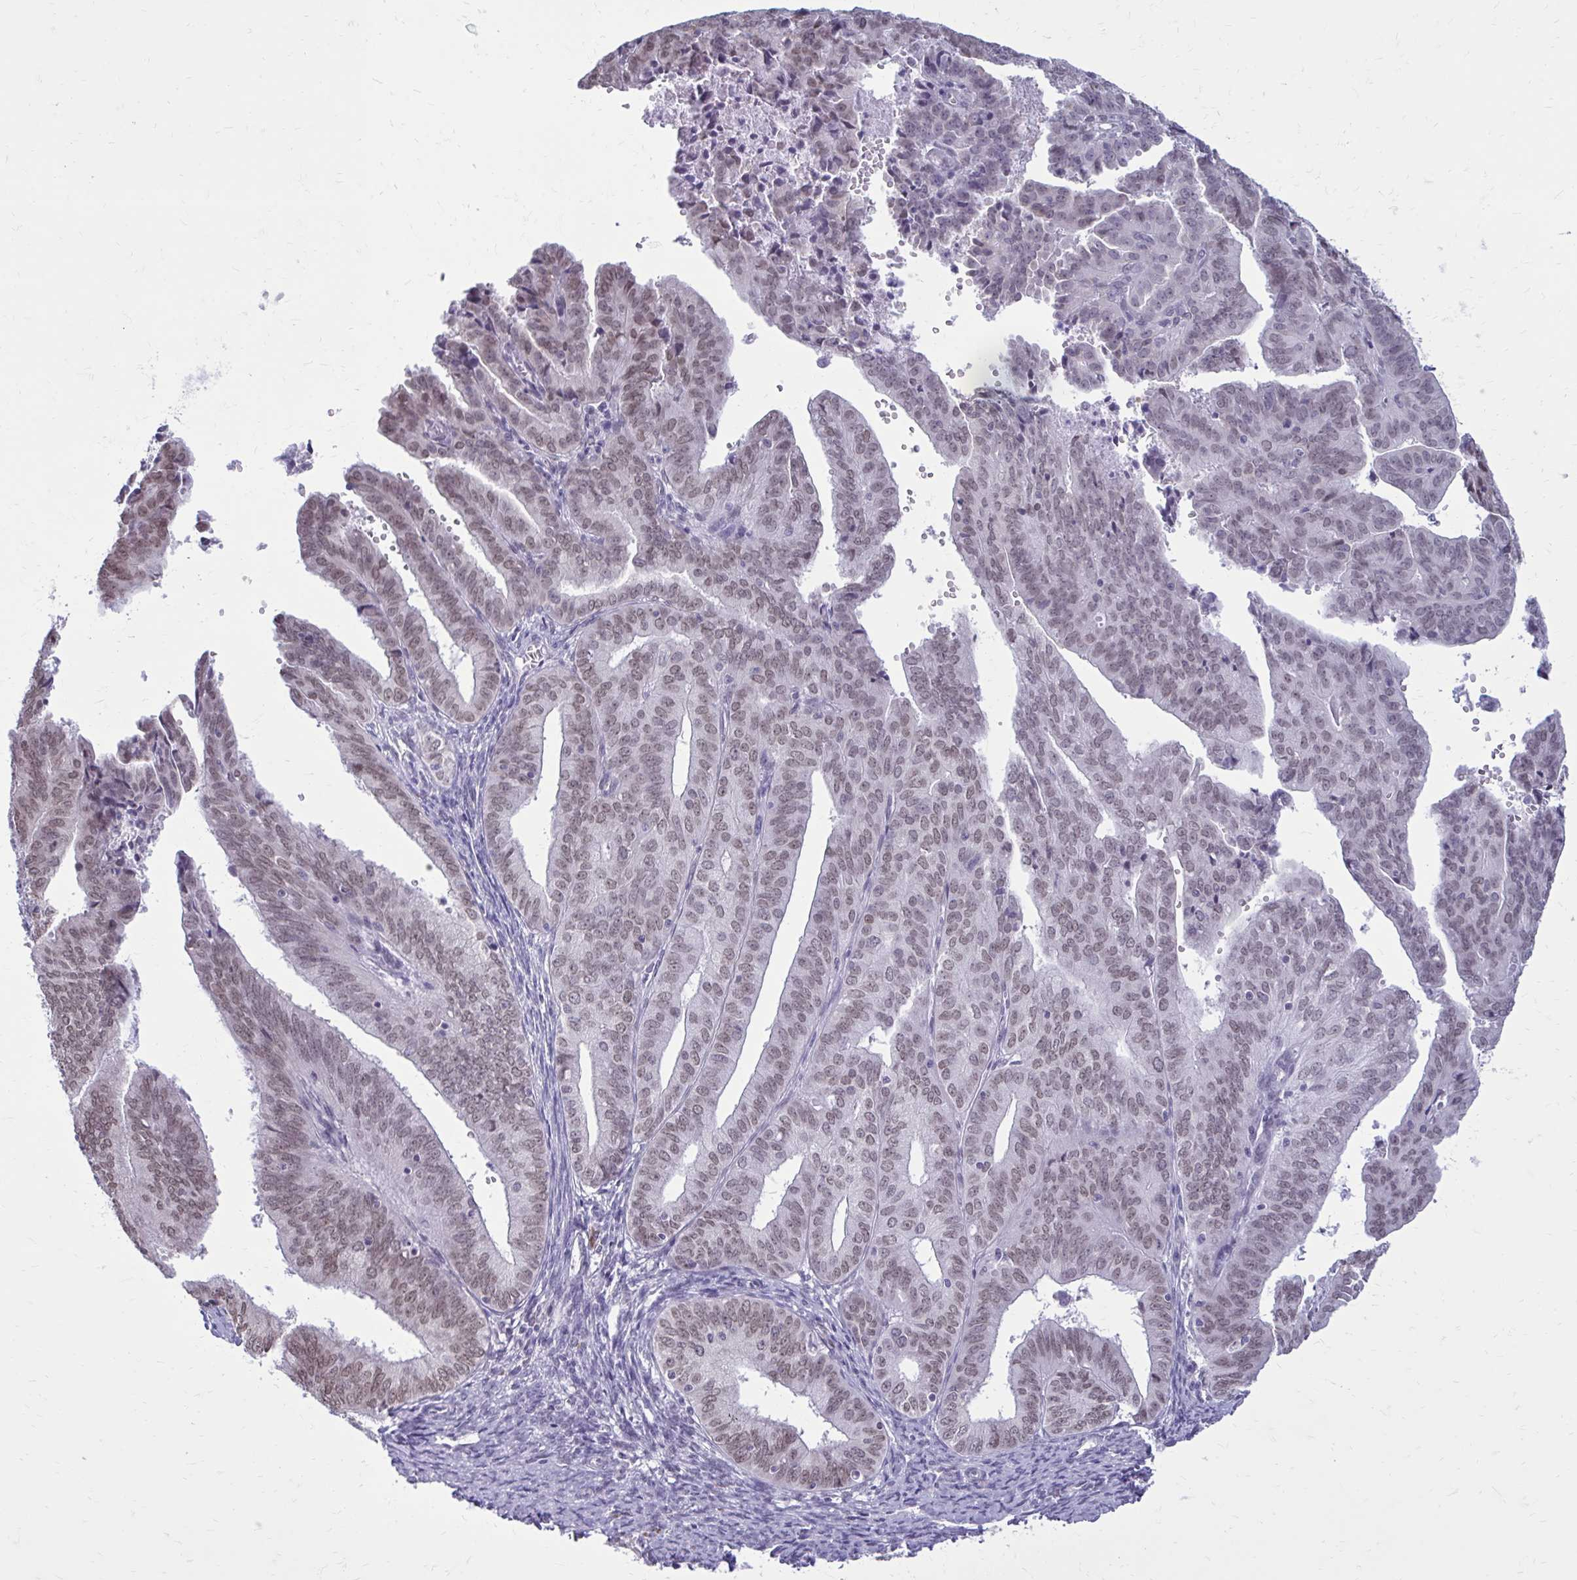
{"staining": {"intensity": "weak", "quantity": ">75%", "location": "nuclear"}, "tissue": "endometrial cancer", "cell_type": "Tumor cells", "image_type": "cancer", "snomed": [{"axis": "morphology", "description": "Adenocarcinoma, NOS"}, {"axis": "topography", "description": "Endometrium"}], "caption": "DAB (3,3'-diaminobenzidine) immunohistochemical staining of human endometrial adenocarcinoma demonstrates weak nuclear protein positivity in approximately >75% of tumor cells. (Stains: DAB (3,3'-diaminobenzidine) in brown, nuclei in blue, Microscopy: brightfield microscopy at high magnification).", "gene": "PROSER1", "patient": {"sex": "female", "age": 70}}